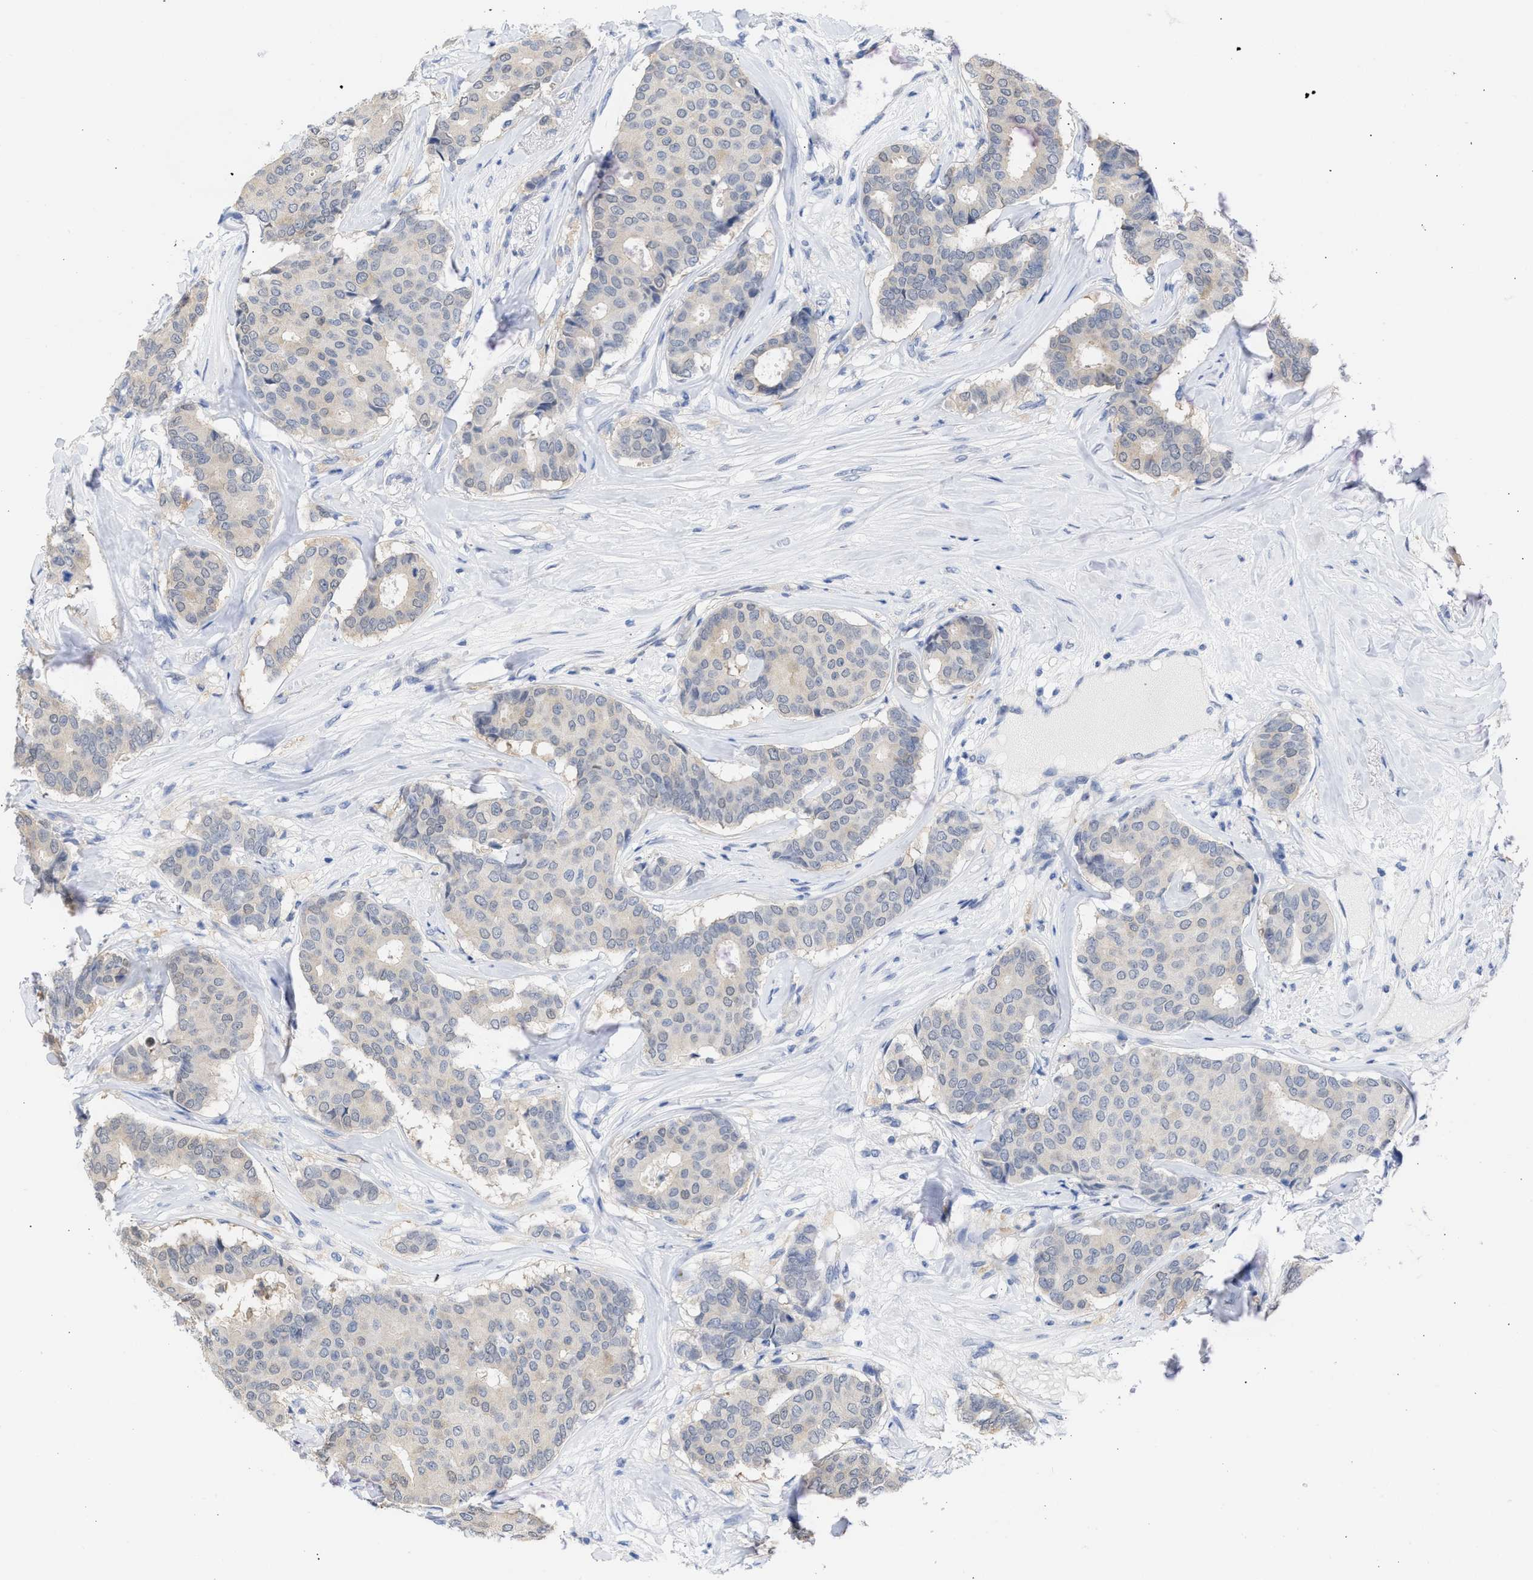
{"staining": {"intensity": "negative", "quantity": "none", "location": "none"}, "tissue": "breast cancer", "cell_type": "Tumor cells", "image_type": "cancer", "snomed": [{"axis": "morphology", "description": "Duct carcinoma"}, {"axis": "topography", "description": "Breast"}], "caption": "Tumor cells show no significant protein positivity in breast infiltrating ductal carcinoma. (DAB (3,3'-diaminobenzidine) immunohistochemistry visualized using brightfield microscopy, high magnification).", "gene": "THRA", "patient": {"sex": "female", "age": 75}}